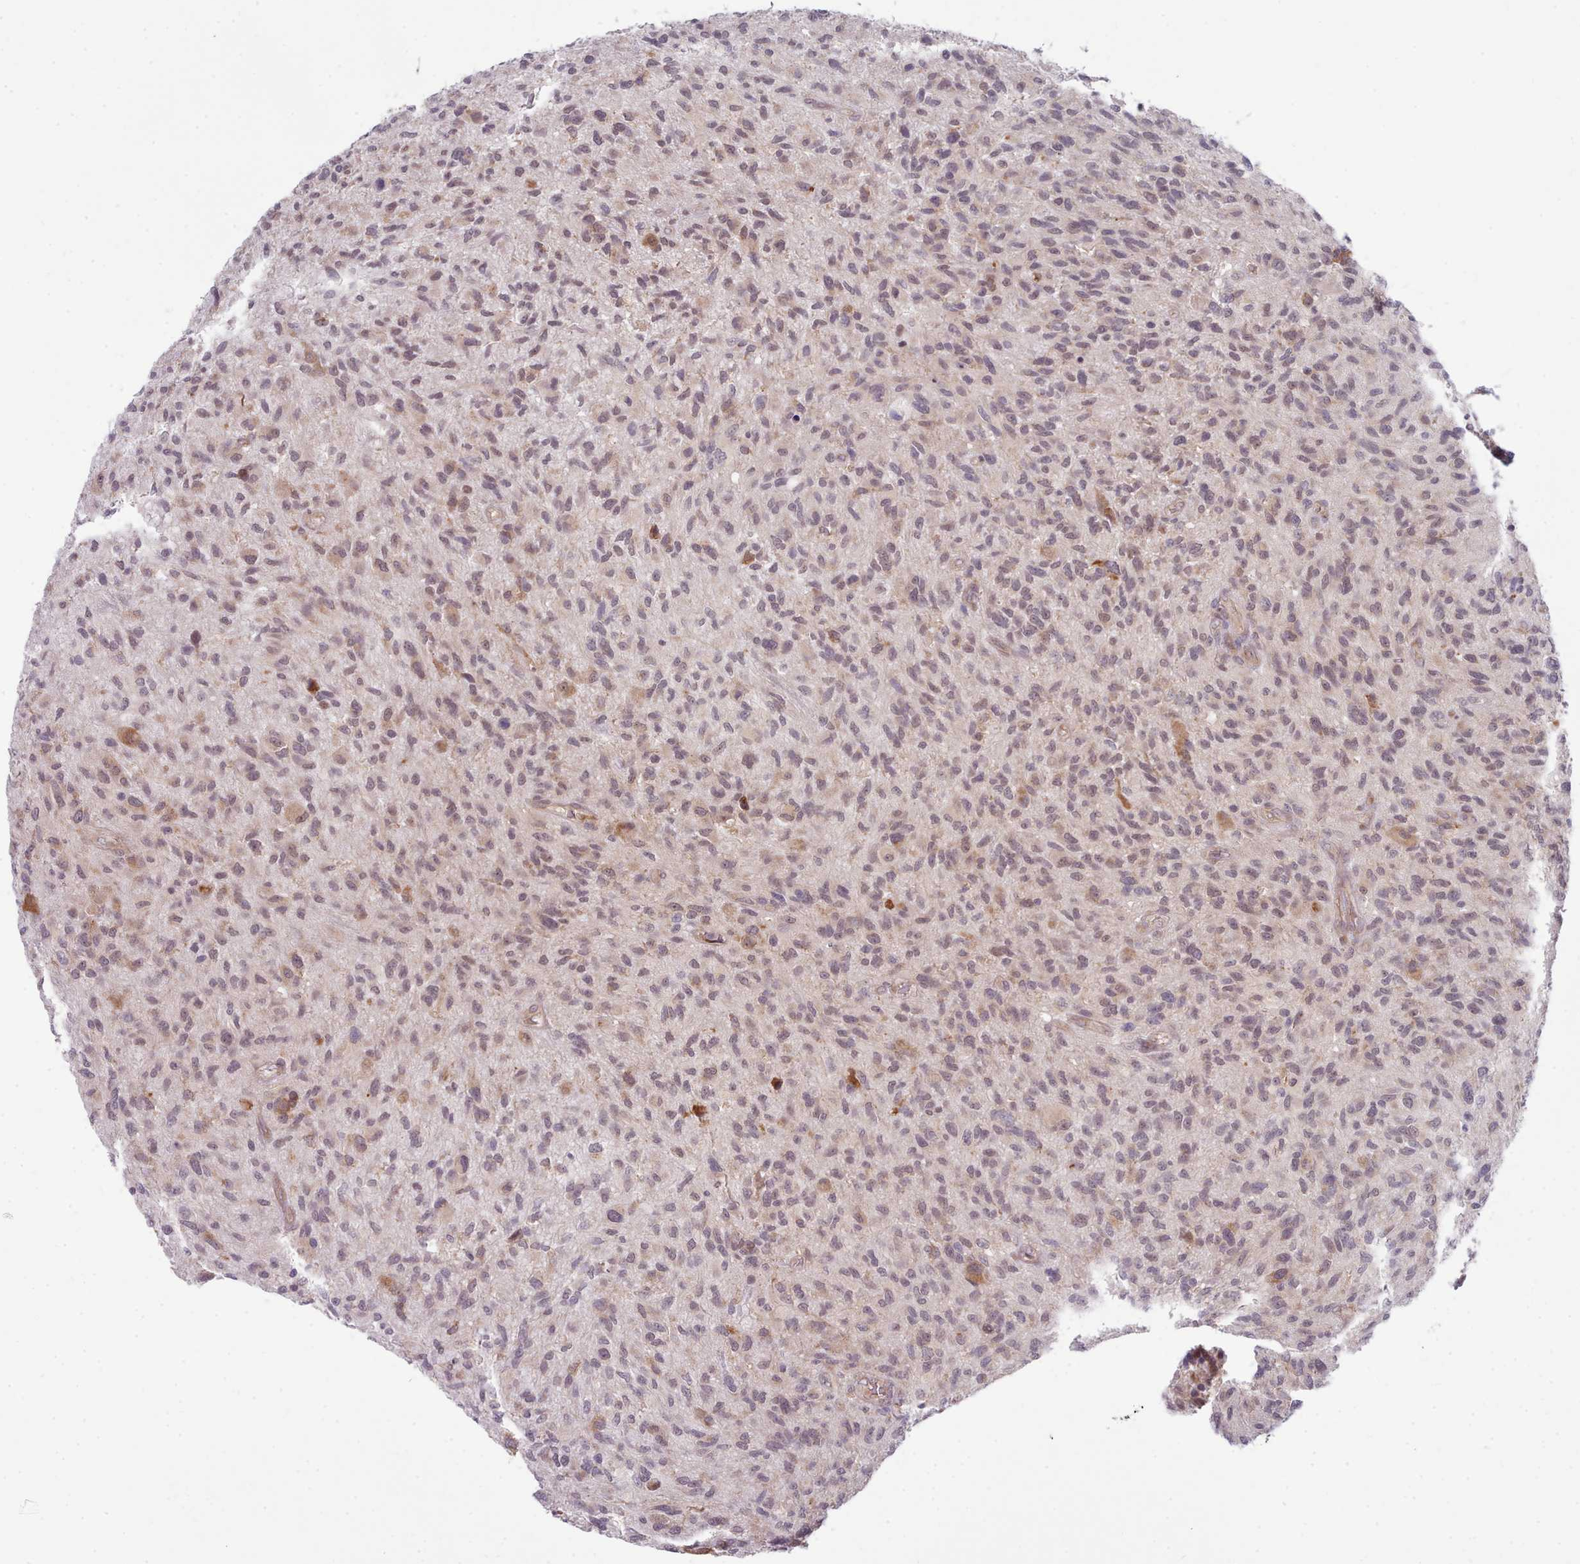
{"staining": {"intensity": "weak", "quantity": ">75%", "location": "cytoplasmic/membranous,nuclear"}, "tissue": "glioma", "cell_type": "Tumor cells", "image_type": "cancer", "snomed": [{"axis": "morphology", "description": "Glioma, malignant, High grade"}, {"axis": "topography", "description": "Brain"}], "caption": "Protein expression analysis of human malignant glioma (high-grade) reveals weak cytoplasmic/membranous and nuclear expression in approximately >75% of tumor cells.", "gene": "TRIM26", "patient": {"sex": "male", "age": 47}}